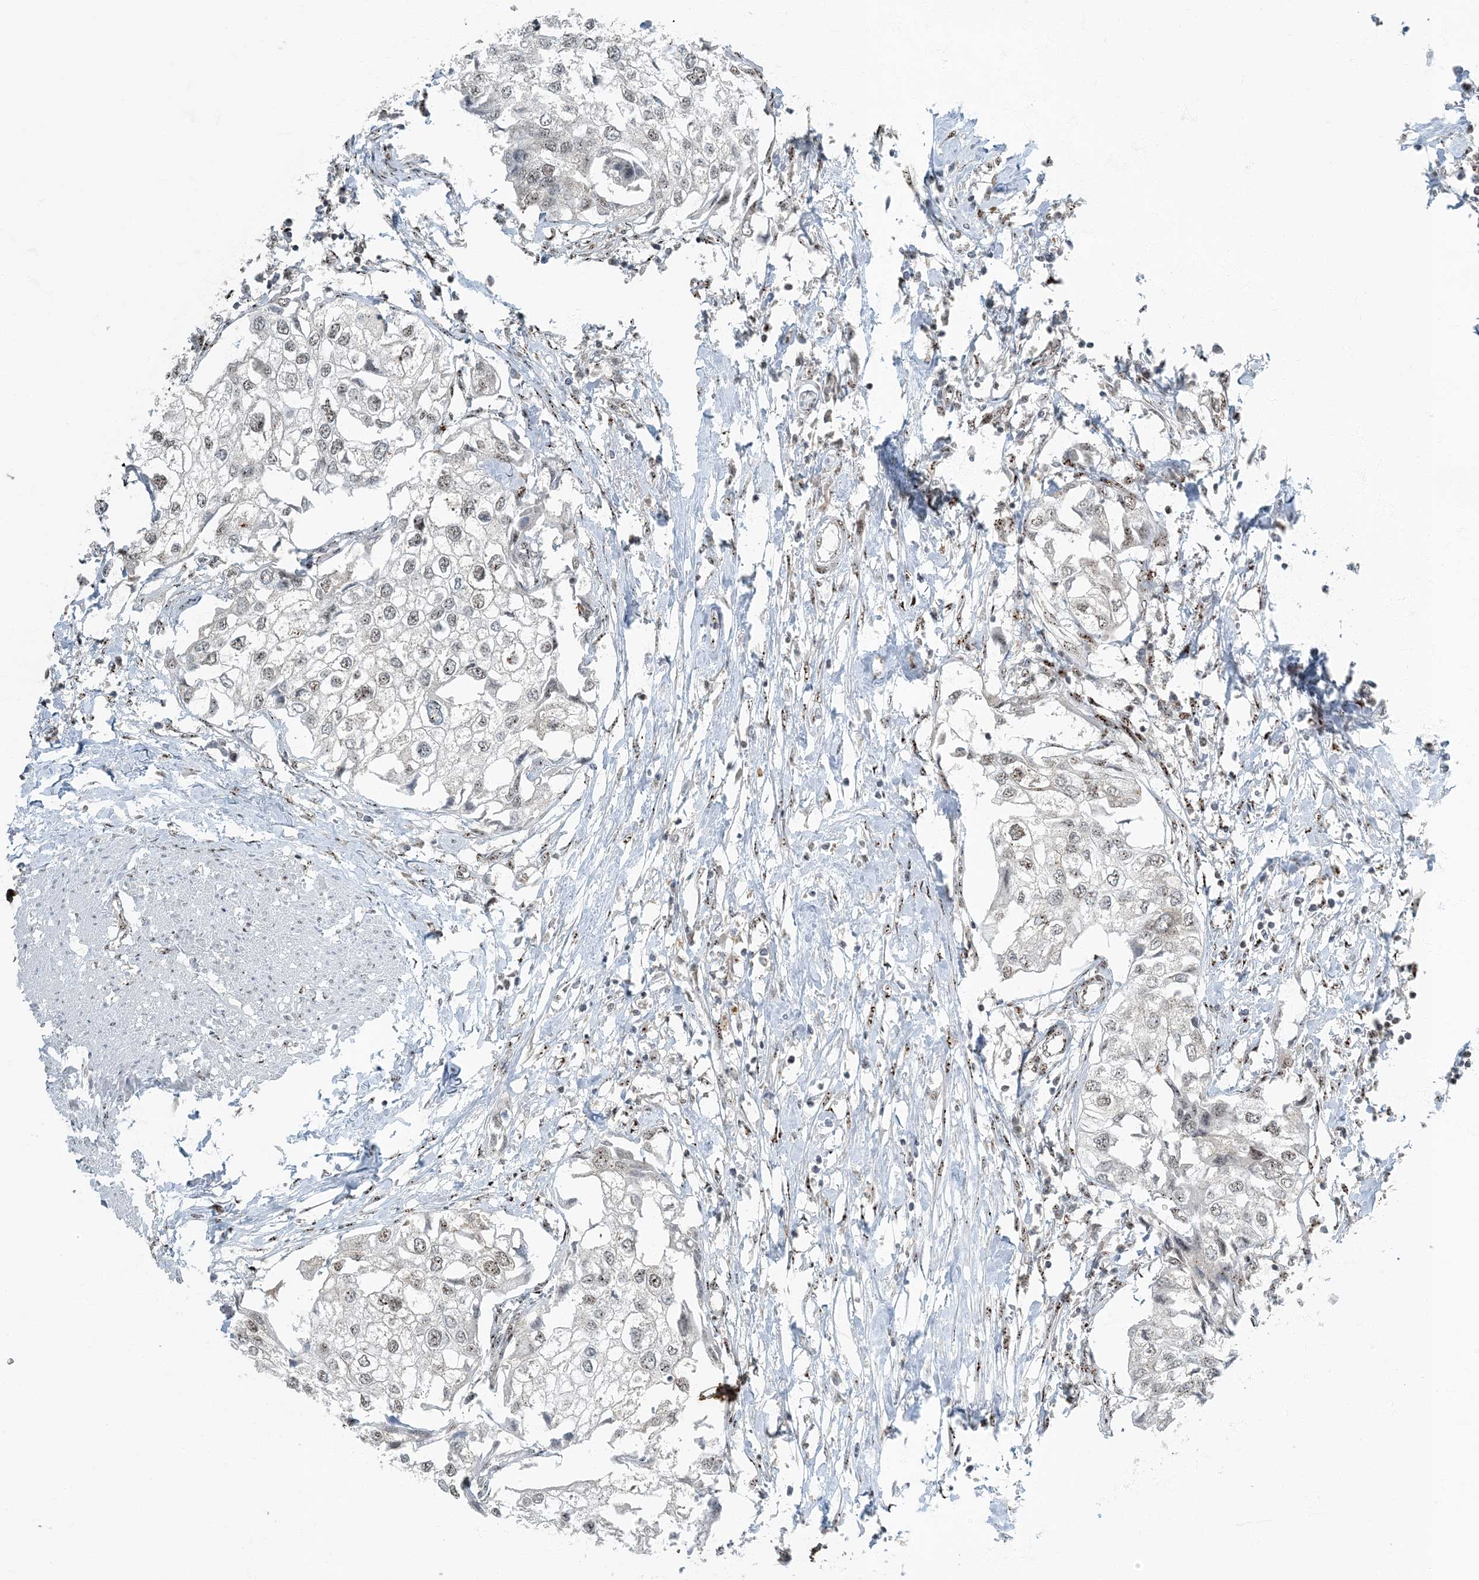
{"staining": {"intensity": "negative", "quantity": "none", "location": "none"}, "tissue": "urothelial cancer", "cell_type": "Tumor cells", "image_type": "cancer", "snomed": [{"axis": "morphology", "description": "Urothelial carcinoma, High grade"}, {"axis": "topography", "description": "Urinary bladder"}], "caption": "IHC of human urothelial cancer shows no positivity in tumor cells. (DAB (3,3'-diaminobenzidine) immunohistochemistry (IHC) with hematoxylin counter stain).", "gene": "MBD1", "patient": {"sex": "male", "age": 64}}